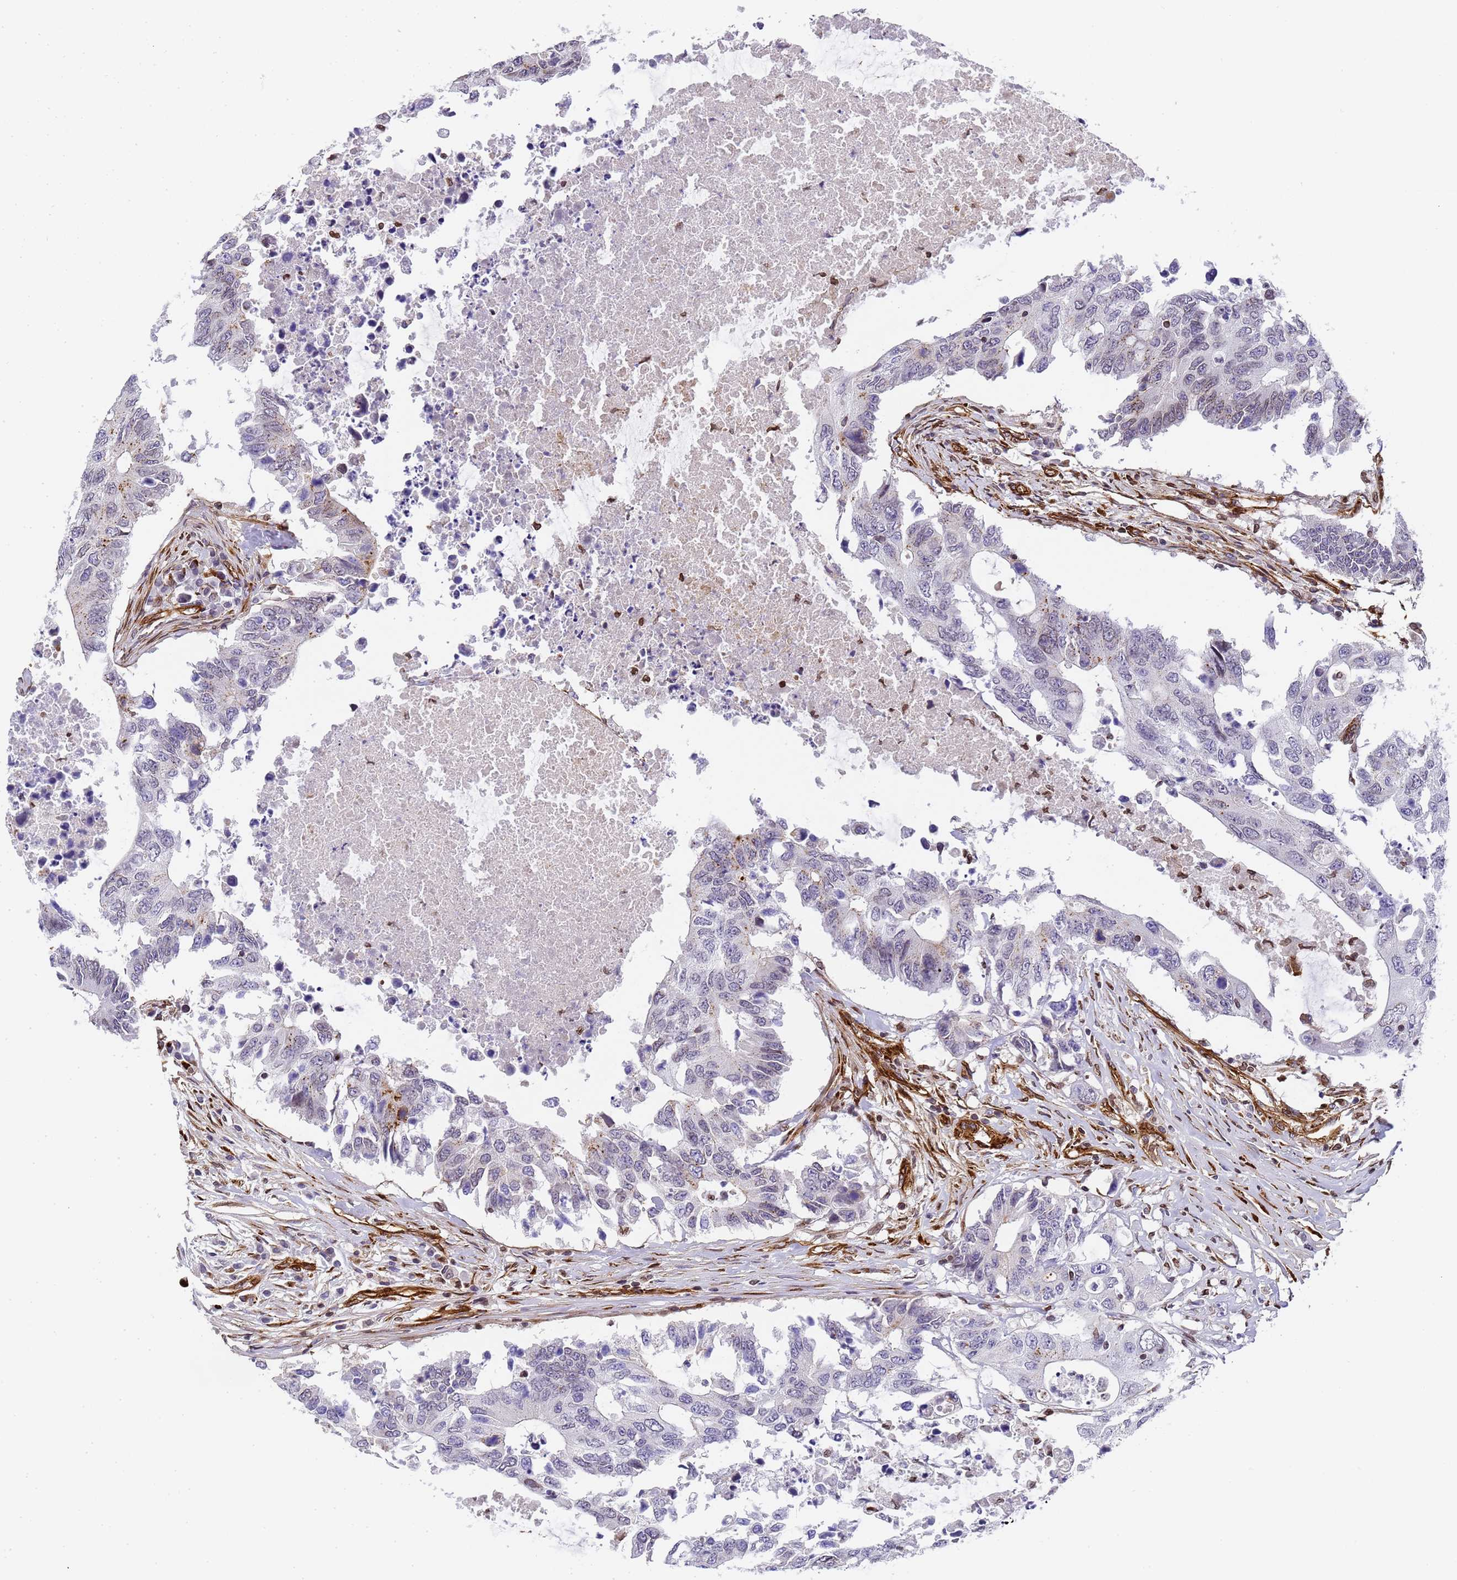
{"staining": {"intensity": "moderate", "quantity": "<25%", "location": "cytoplasmic/membranous"}, "tissue": "colorectal cancer", "cell_type": "Tumor cells", "image_type": "cancer", "snomed": [{"axis": "morphology", "description": "Adenocarcinoma, NOS"}, {"axis": "topography", "description": "Colon"}], "caption": "The micrograph demonstrates staining of adenocarcinoma (colorectal), revealing moderate cytoplasmic/membranous protein positivity (brown color) within tumor cells.", "gene": "IGFBP7", "patient": {"sex": "male", "age": 71}}